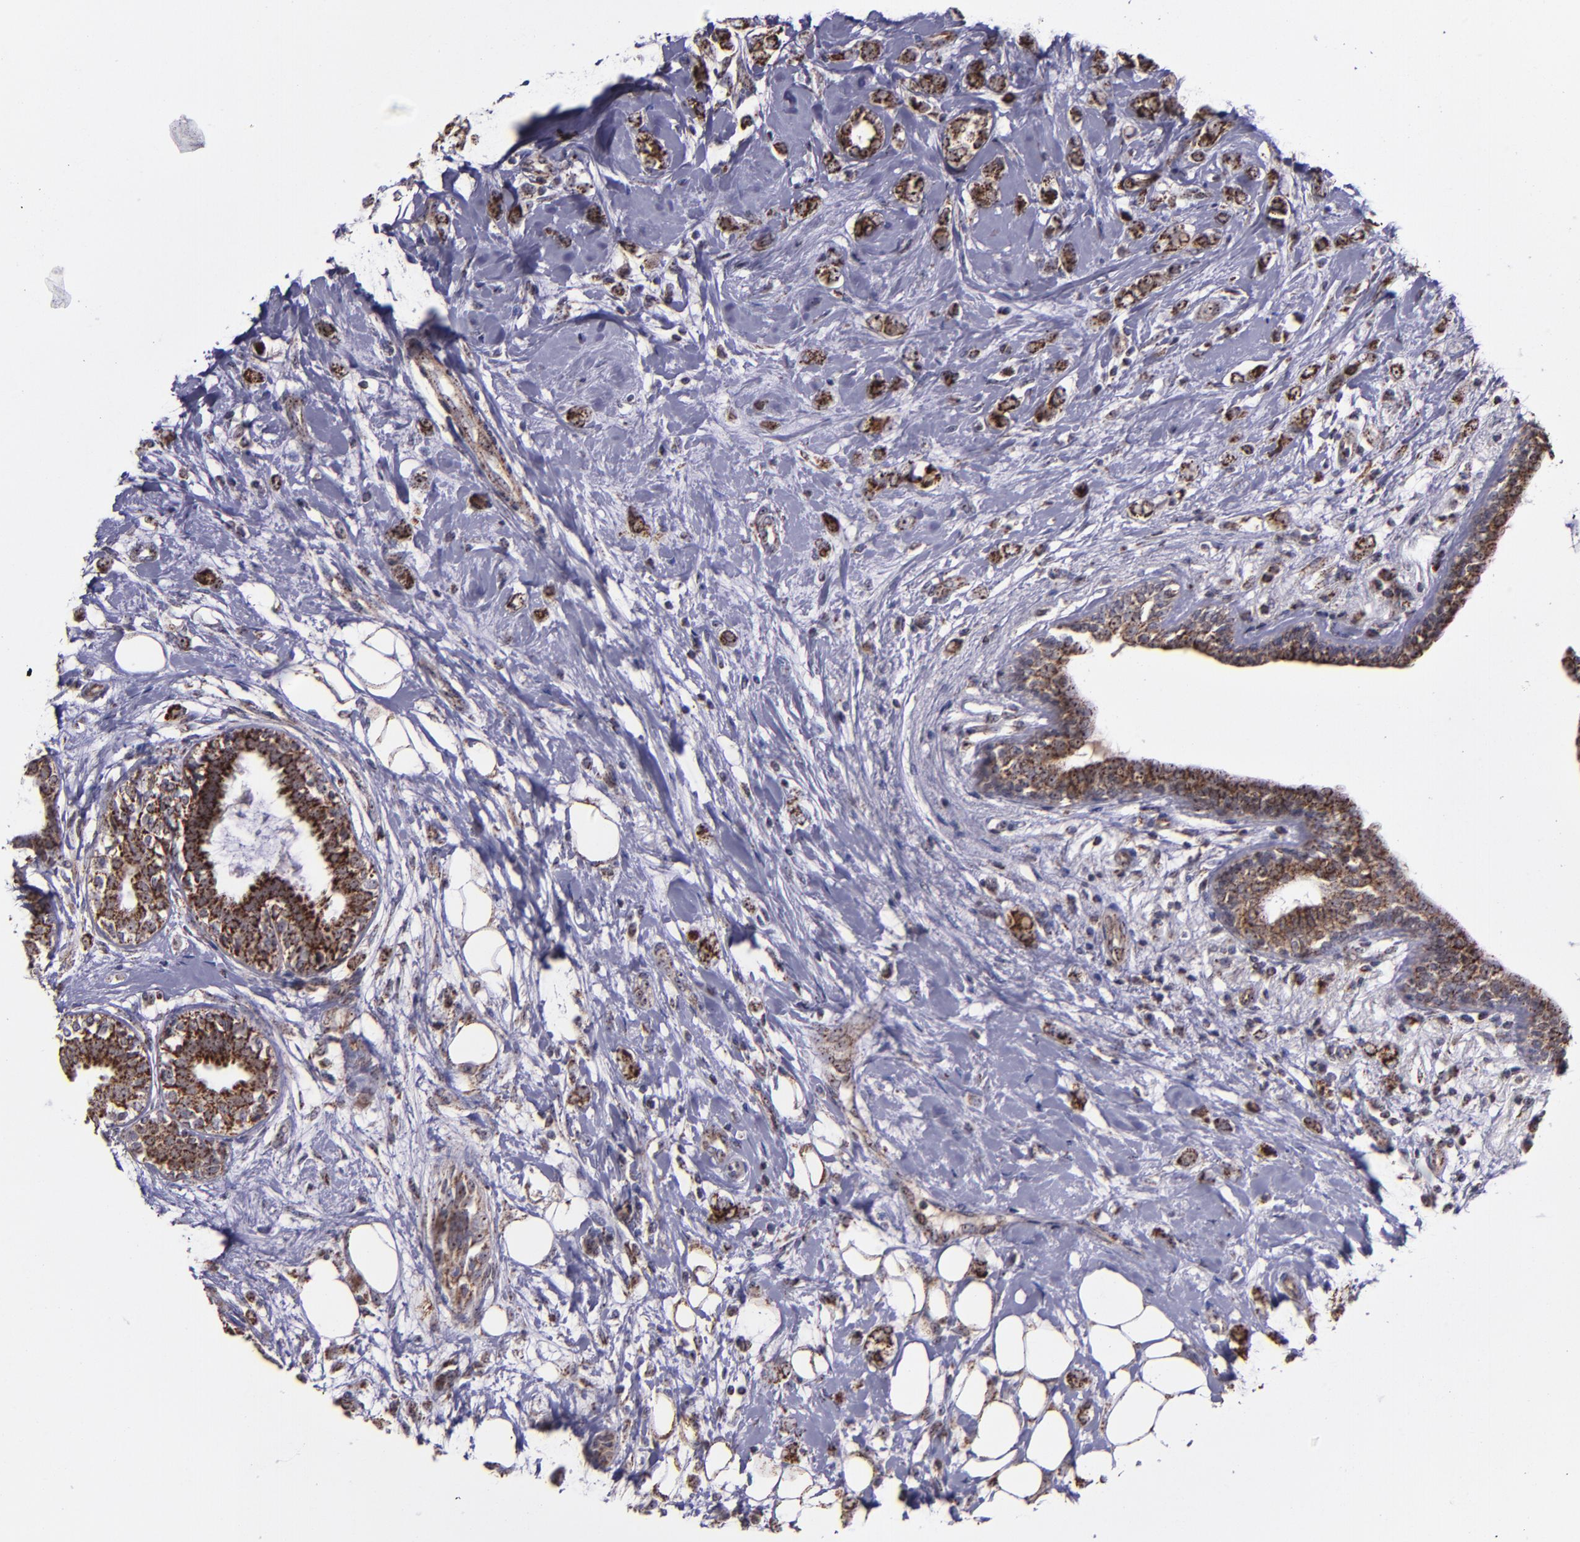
{"staining": {"intensity": "moderate", "quantity": ">75%", "location": "cytoplasmic/membranous"}, "tissue": "breast cancer", "cell_type": "Tumor cells", "image_type": "cancer", "snomed": [{"axis": "morphology", "description": "Normal tissue, NOS"}, {"axis": "morphology", "description": "Lobular carcinoma"}, {"axis": "topography", "description": "Breast"}], "caption": "An immunohistochemistry micrograph of neoplastic tissue is shown. Protein staining in brown highlights moderate cytoplasmic/membranous positivity in breast cancer (lobular carcinoma) within tumor cells.", "gene": "LONP1", "patient": {"sex": "female", "age": 47}}